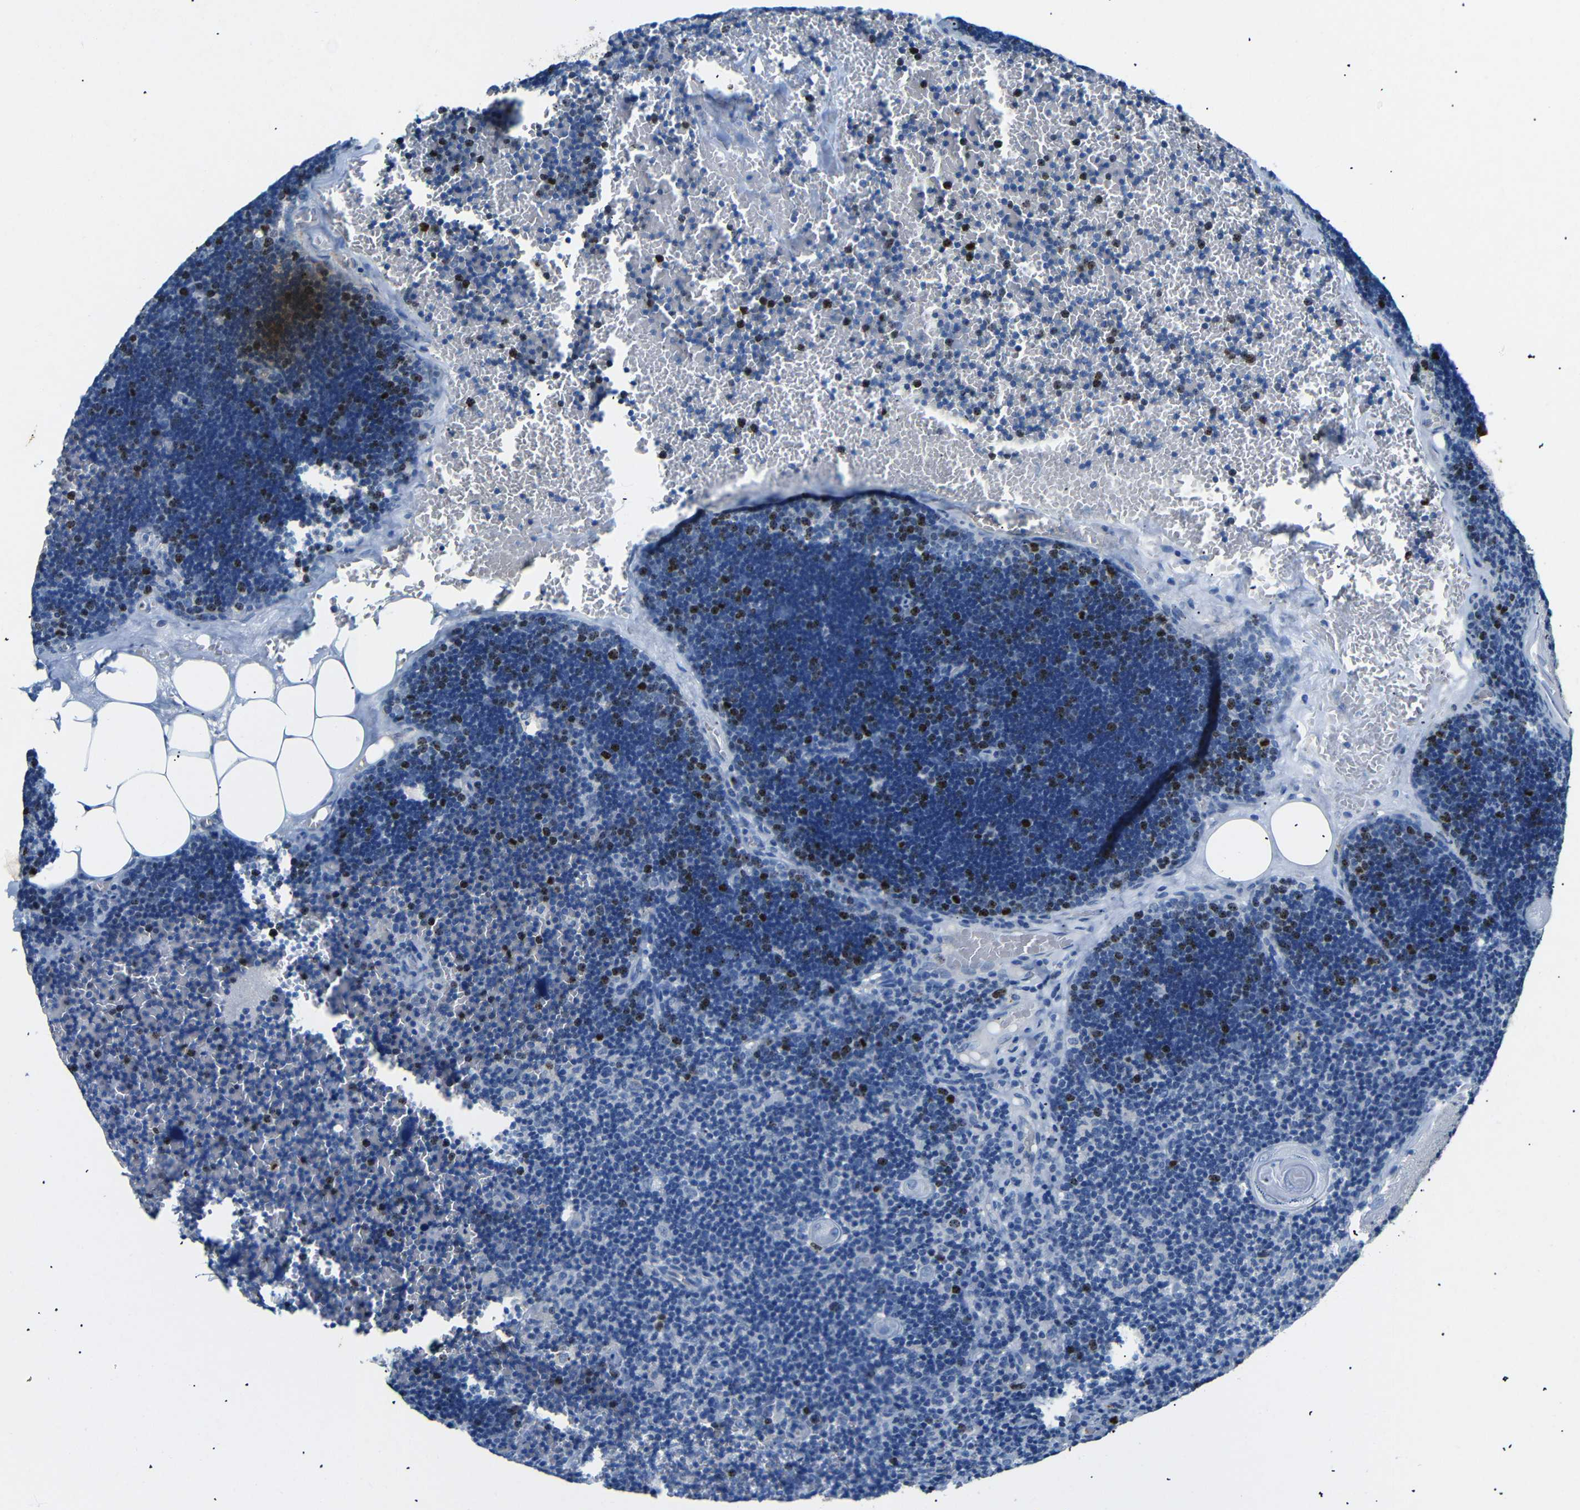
{"staining": {"intensity": "strong", "quantity": "25%-75%", "location": "nuclear"}, "tissue": "lymph node", "cell_type": "Germinal center cells", "image_type": "normal", "snomed": [{"axis": "morphology", "description": "Normal tissue, NOS"}, {"axis": "topography", "description": "Lymph node"}], "caption": "Protein staining reveals strong nuclear staining in approximately 25%-75% of germinal center cells in benign lymph node. The staining is performed using DAB brown chromogen to label protein expression. The nuclei are counter-stained blue using hematoxylin.", "gene": "INCENP", "patient": {"sex": "male", "age": 33}}